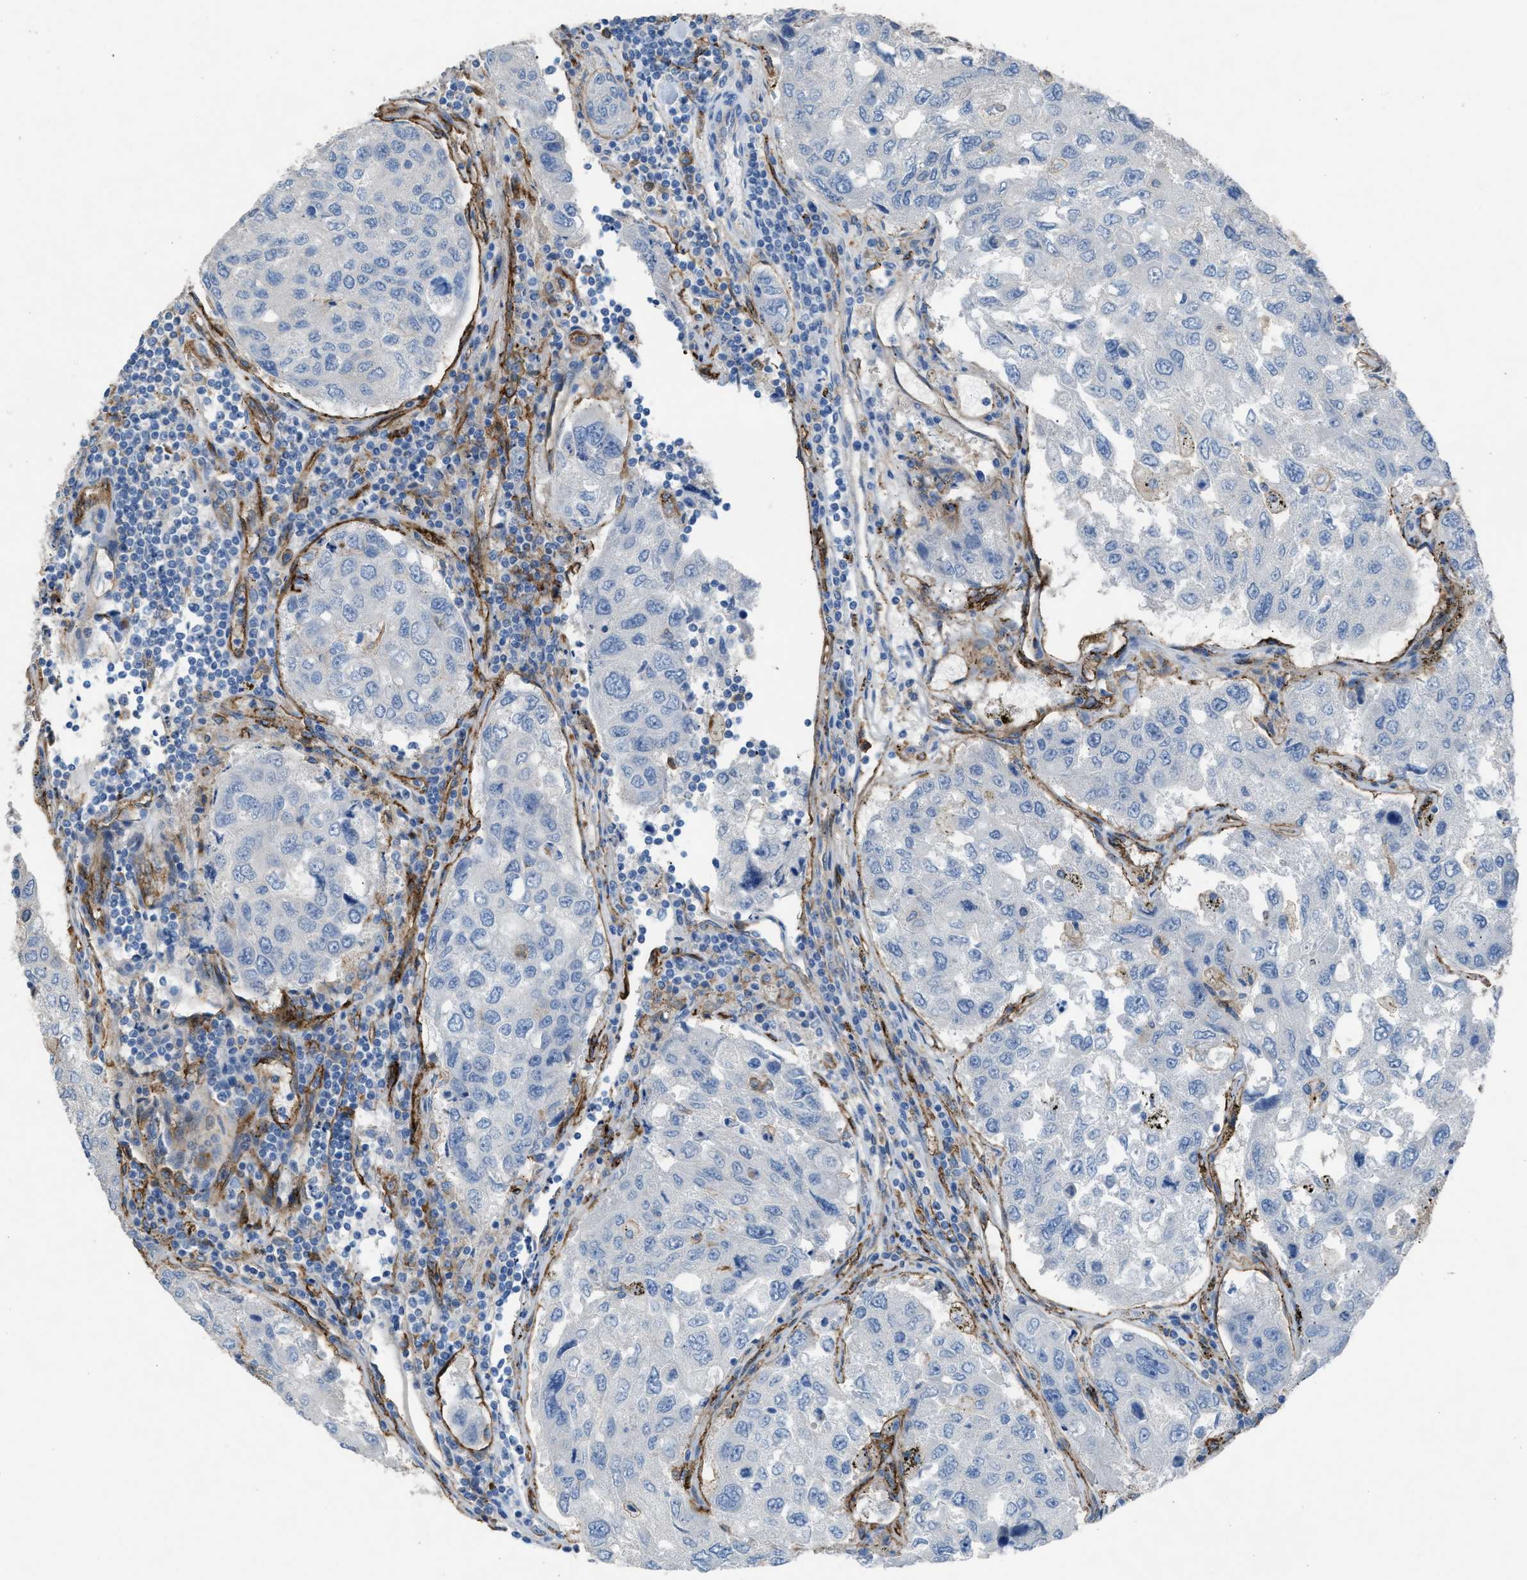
{"staining": {"intensity": "negative", "quantity": "none", "location": "none"}, "tissue": "urothelial cancer", "cell_type": "Tumor cells", "image_type": "cancer", "snomed": [{"axis": "morphology", "description": "Urothelial carcinoma, High grade"}, {"axis": "topography", "description": "Lymph node"}, {"axis": "topography", "description": "Urinary bladder"}], "caption": "Urothelial carcinoma (high-grade) stained for a protein using immunohistochemistry displays no positivity tumor cells.", "gene": "DYSF", "patient": {"sex": "male", "age": 51}}